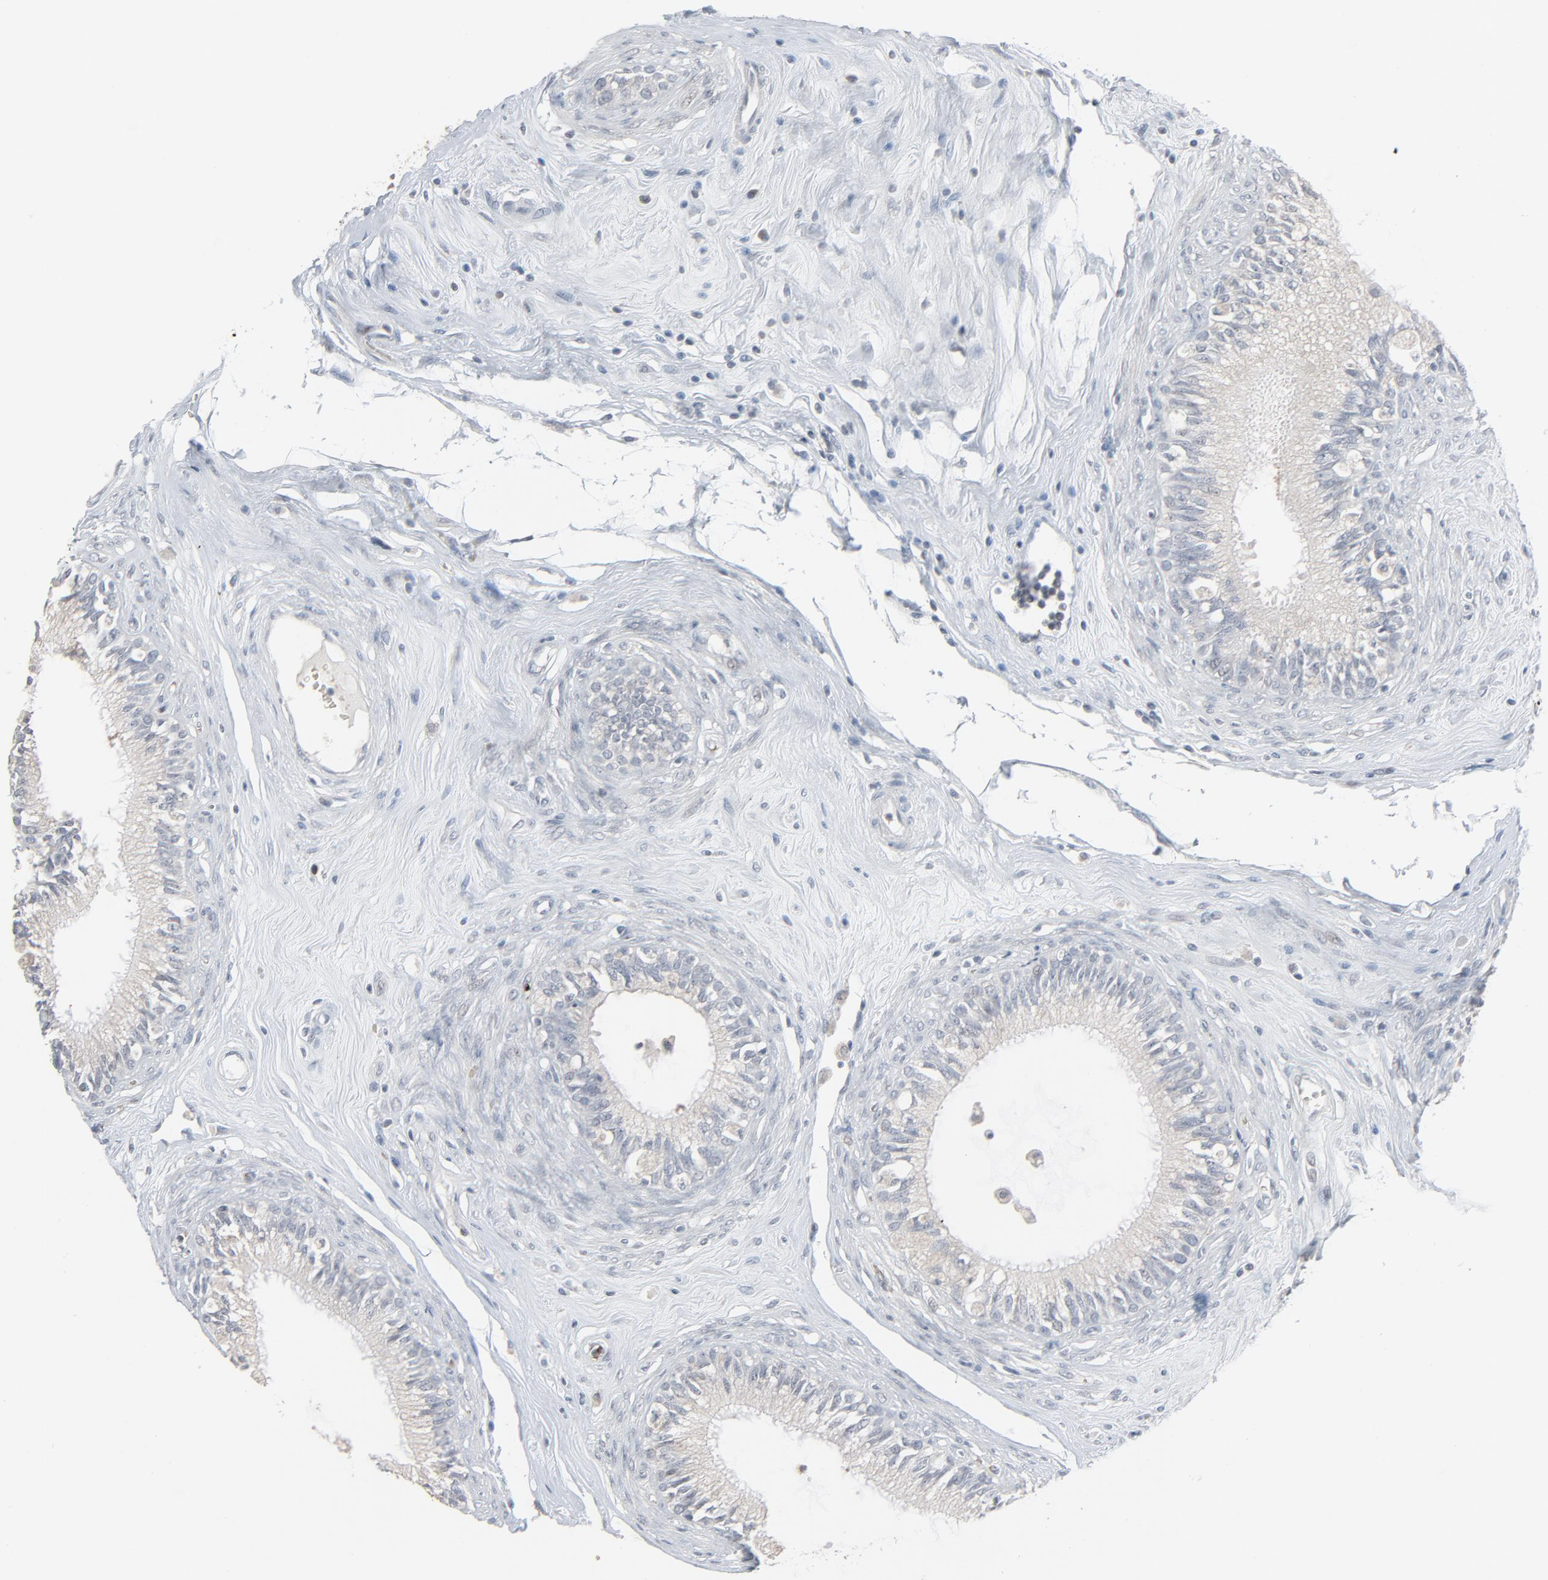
{"staining": {"intensity": "negative", "quantity": "none", "location": "none"}, "tissue": "epididymis", "cell_type": "Glandular cells", "image_type": "normal", "snomed": [{"axis": "morphology", "description": "Normal tissue, NOS"}, {"axis": "morphology", "description": "Inflammation, NOS"}, {"axis": "topography", "description": "Epididymis"}], "caption": "The histopathology image displays no staining of glandular cells in normal epididymis. The staining was performed using DAB to visualize the protein expression in brown, while the nuclei were stained in blue with hematoxylin (Magnification: 20x).", "gene": "SAGE1", "patient": {"sex": "male", "age": 84}}